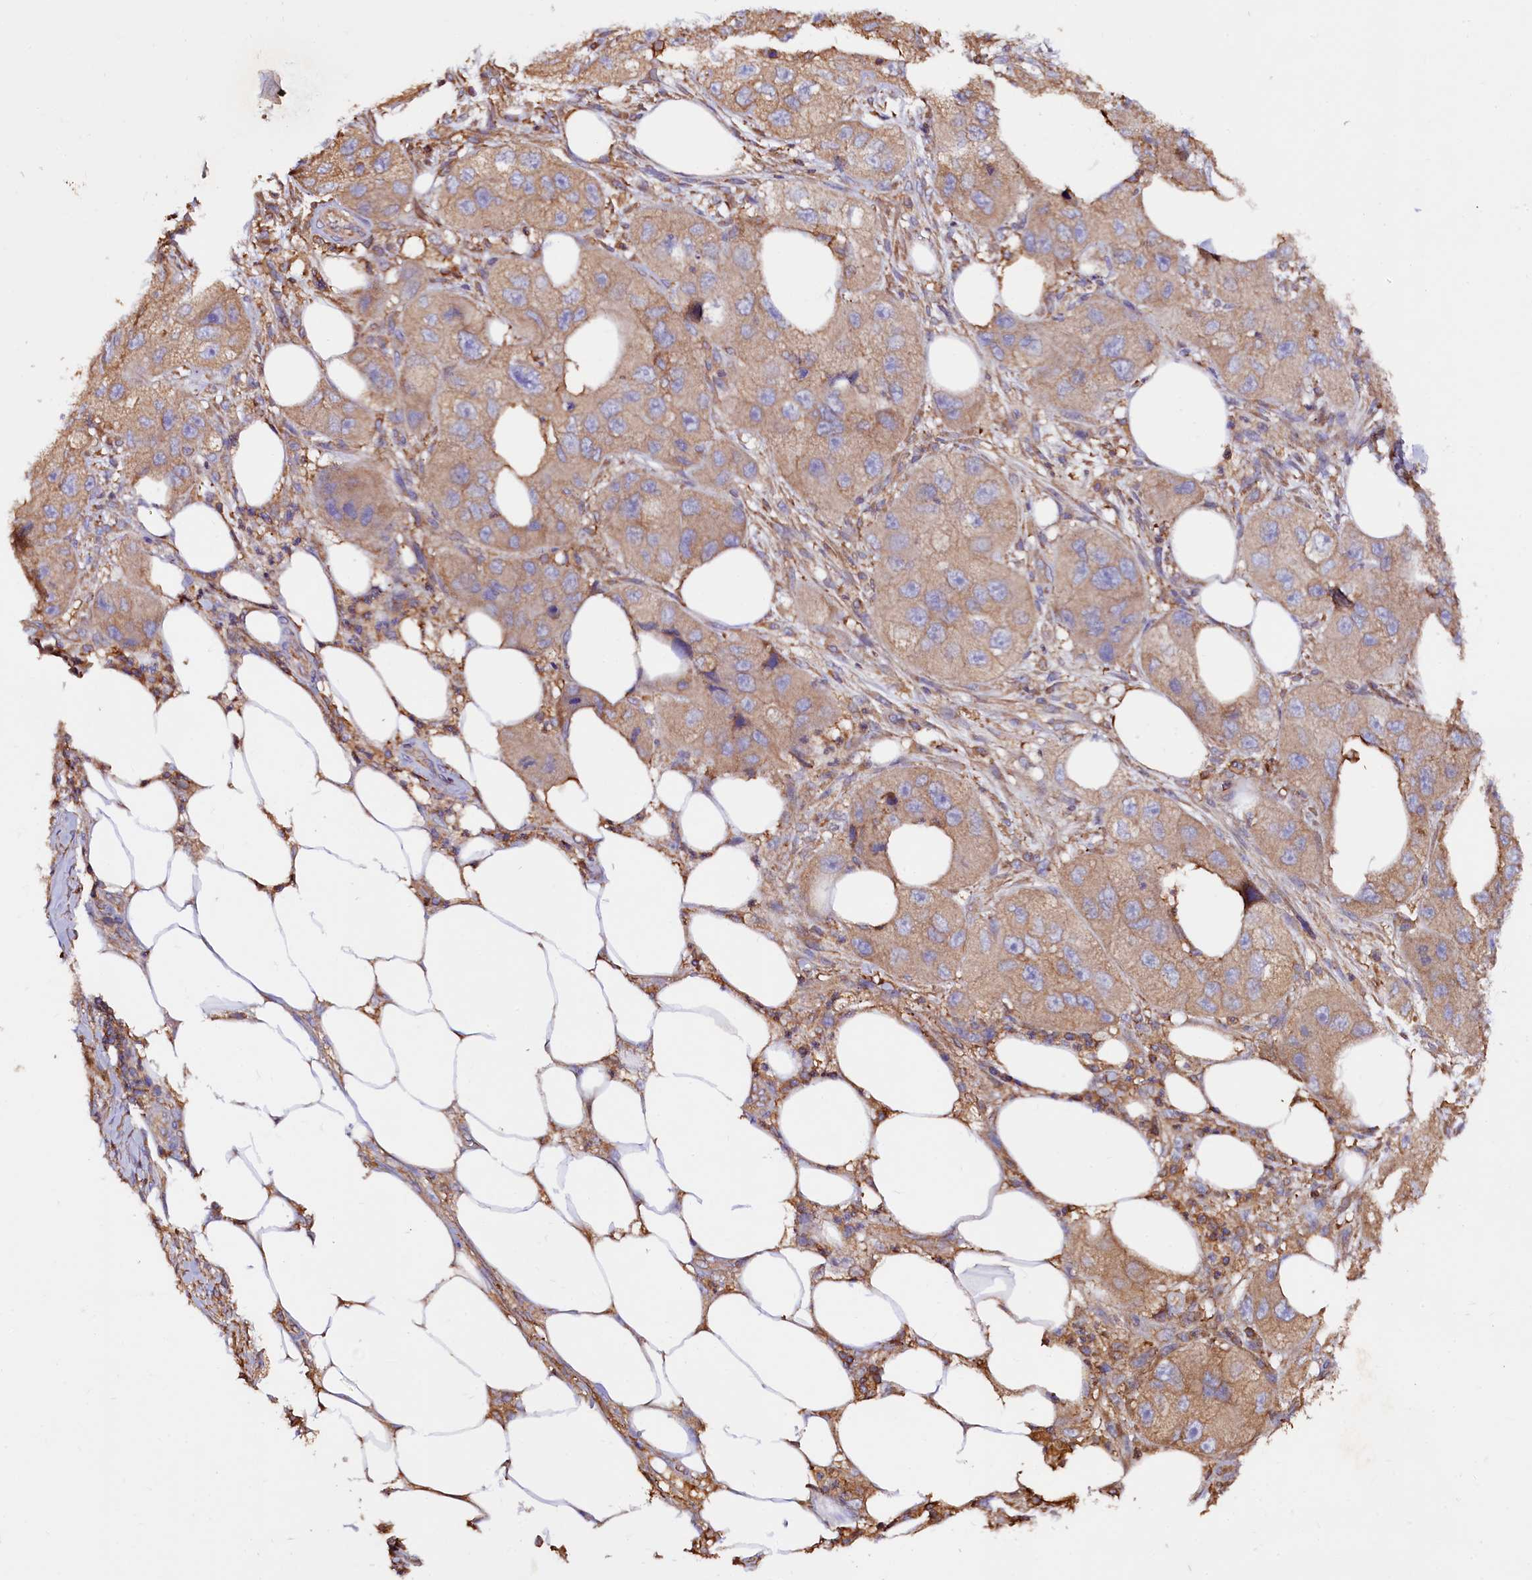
{"staining": {"intensity": "moderate", "quantity": ">75%", "location": "cytoplasmic/membranous"}, "tissue": "skin cancer", "cell_type": "Tumor cells", "image_type": "cancer", "snomed": [{"axis": "morphology", "description": "Squamous cell carcinoma, NOS"}, {"axis": "topography", "description": "Skin"}, {"axis": "topography", "description": "Subcutis"}], "caption": "A brown stain highlights moderate cytoplasmic/membranous expression of a protein in squamous cell carcinoma (skin) tumor cells. (DAB (3,3'-diaminobenzidine) = brown stain, brightfield microscopy at high magnification).", "gene": "RARS2", "patient": {"sex": "male", "age": 73}}